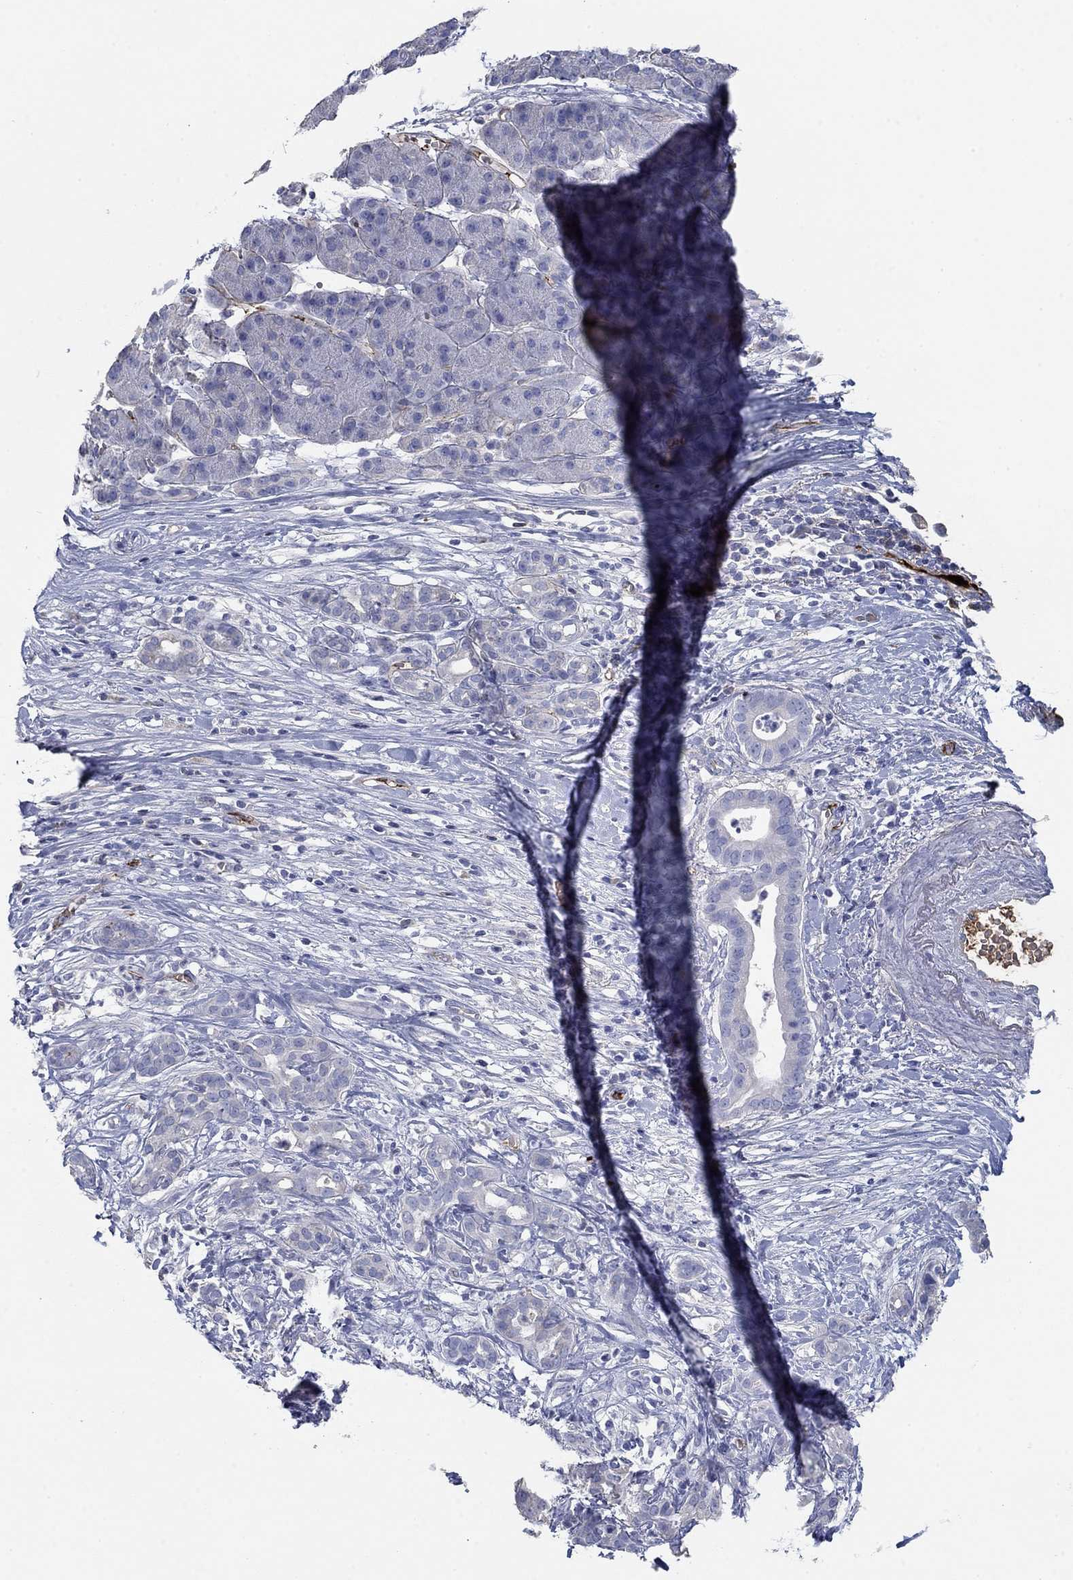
{"staining": {"intensity": "negative", "quantity": "none", "location": "none"}, "tissue": "pancreatic cancer", "cell_type": "Tumor cells", "image_type": "cancer", "snomed": [{"axis": "morphology", "description": "Adenocarcinoma, NOS"}, {"axis": "topography", "description": "Pancreas"}], "caption": "An image of adenocarcinoma (pancreatic) stained for a protein displays no brown staining in tumor cells.", "gene": "APOC3", "patient": {"sex": "male", "age": 61}}